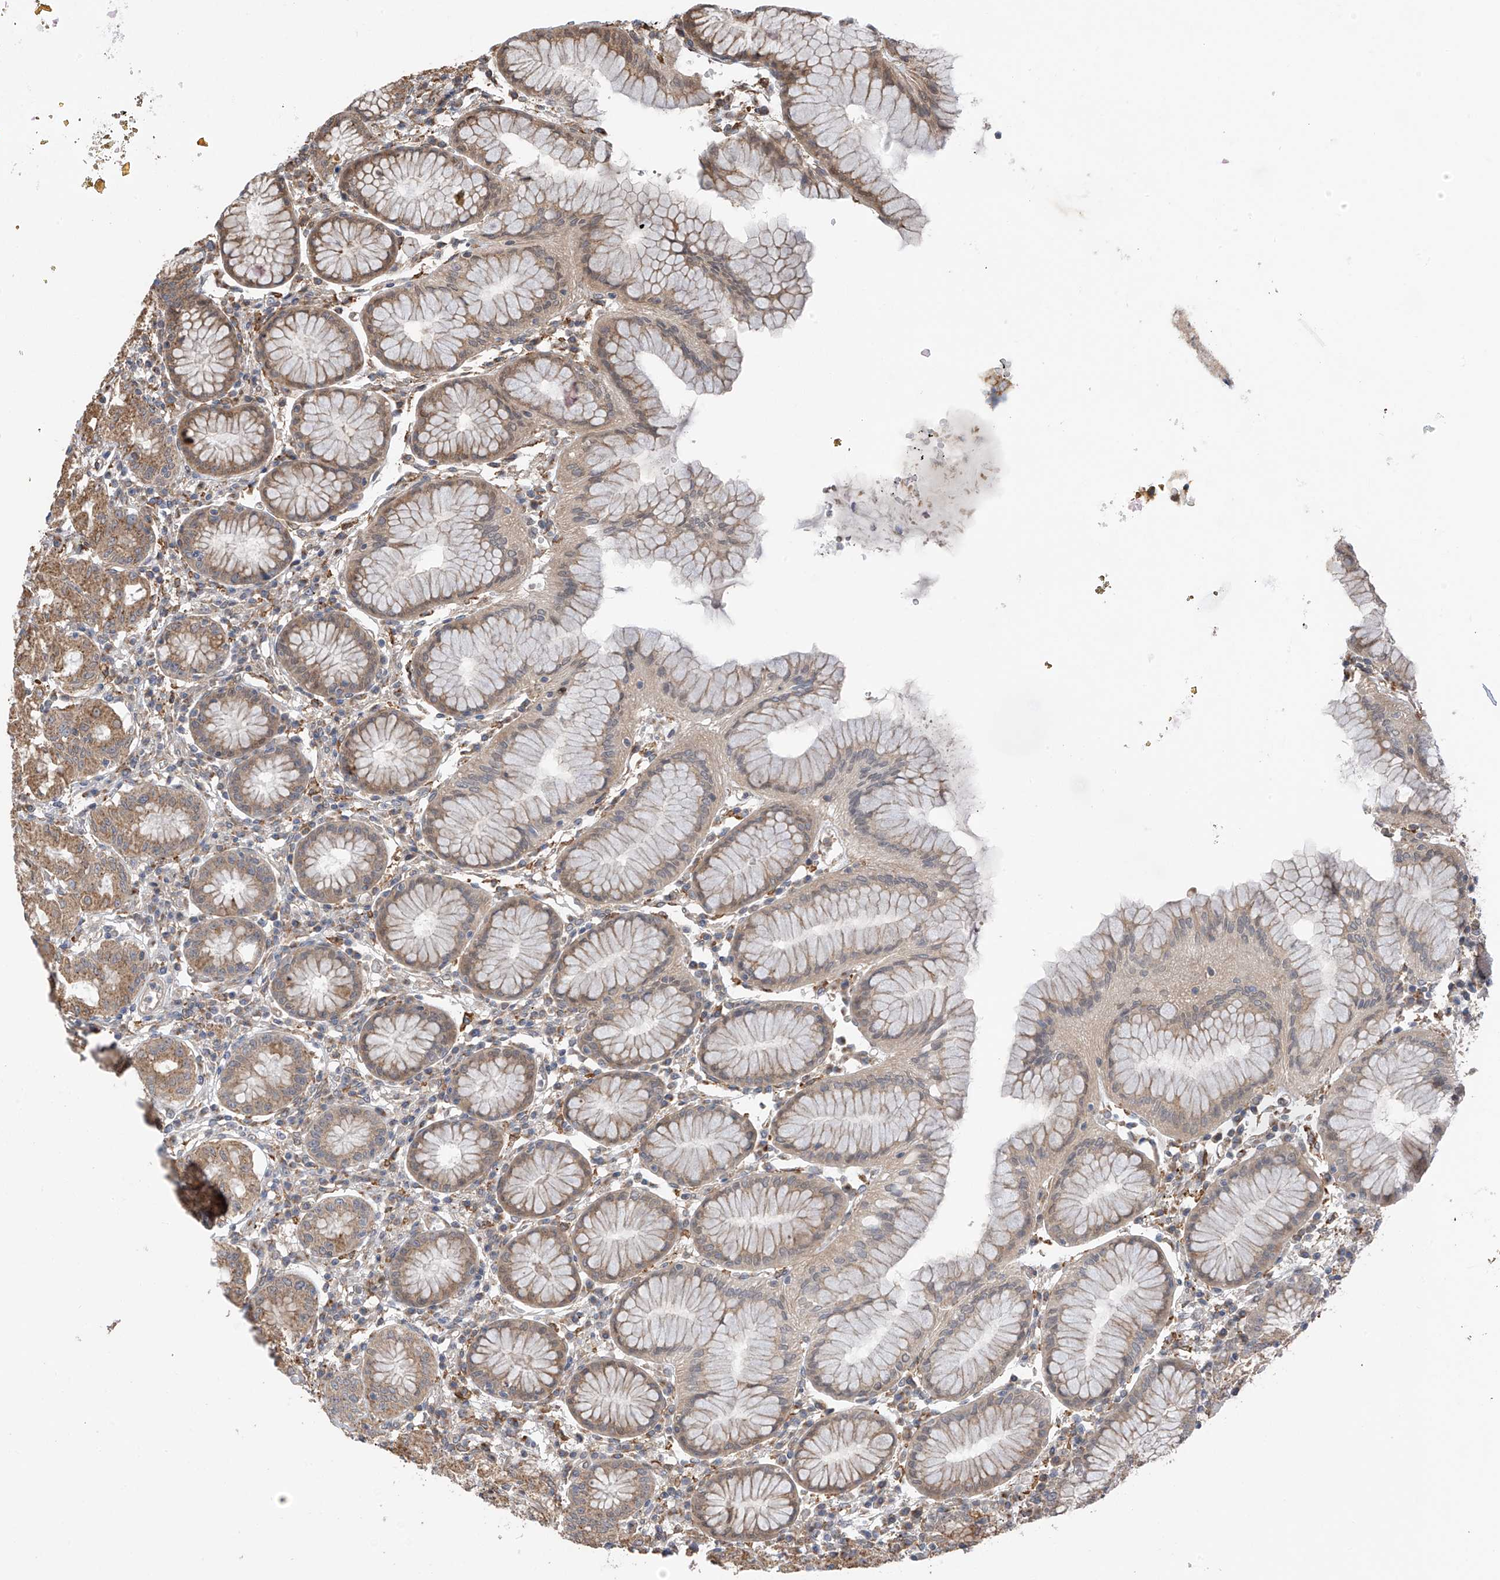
{"staining": {"intensity": "moderate", "quantity": "<25%", "location": "cytoplasmic/membranous"}, "tissue": "stomach", "cell_type": "Glandular cells", "image_type": "normal", "snomed": [{"axis": "morphology", "description": "Normal tissue, NOS"}, {"axis": "topography", "description": "Stomach"}, {"axis": "topography", "description": "Stomach, lower"}], "caption": "An image of stomach stained for a protein exhibits moderate cytoplasmic/membranous brown staining in glandular cells. (Stains: DAB in brown, nuclei in blue, Microscopy: brightfield microscopy at high magnification).", "gene": "ZNF189", "patient": {"sex": "female", "age": 56}}